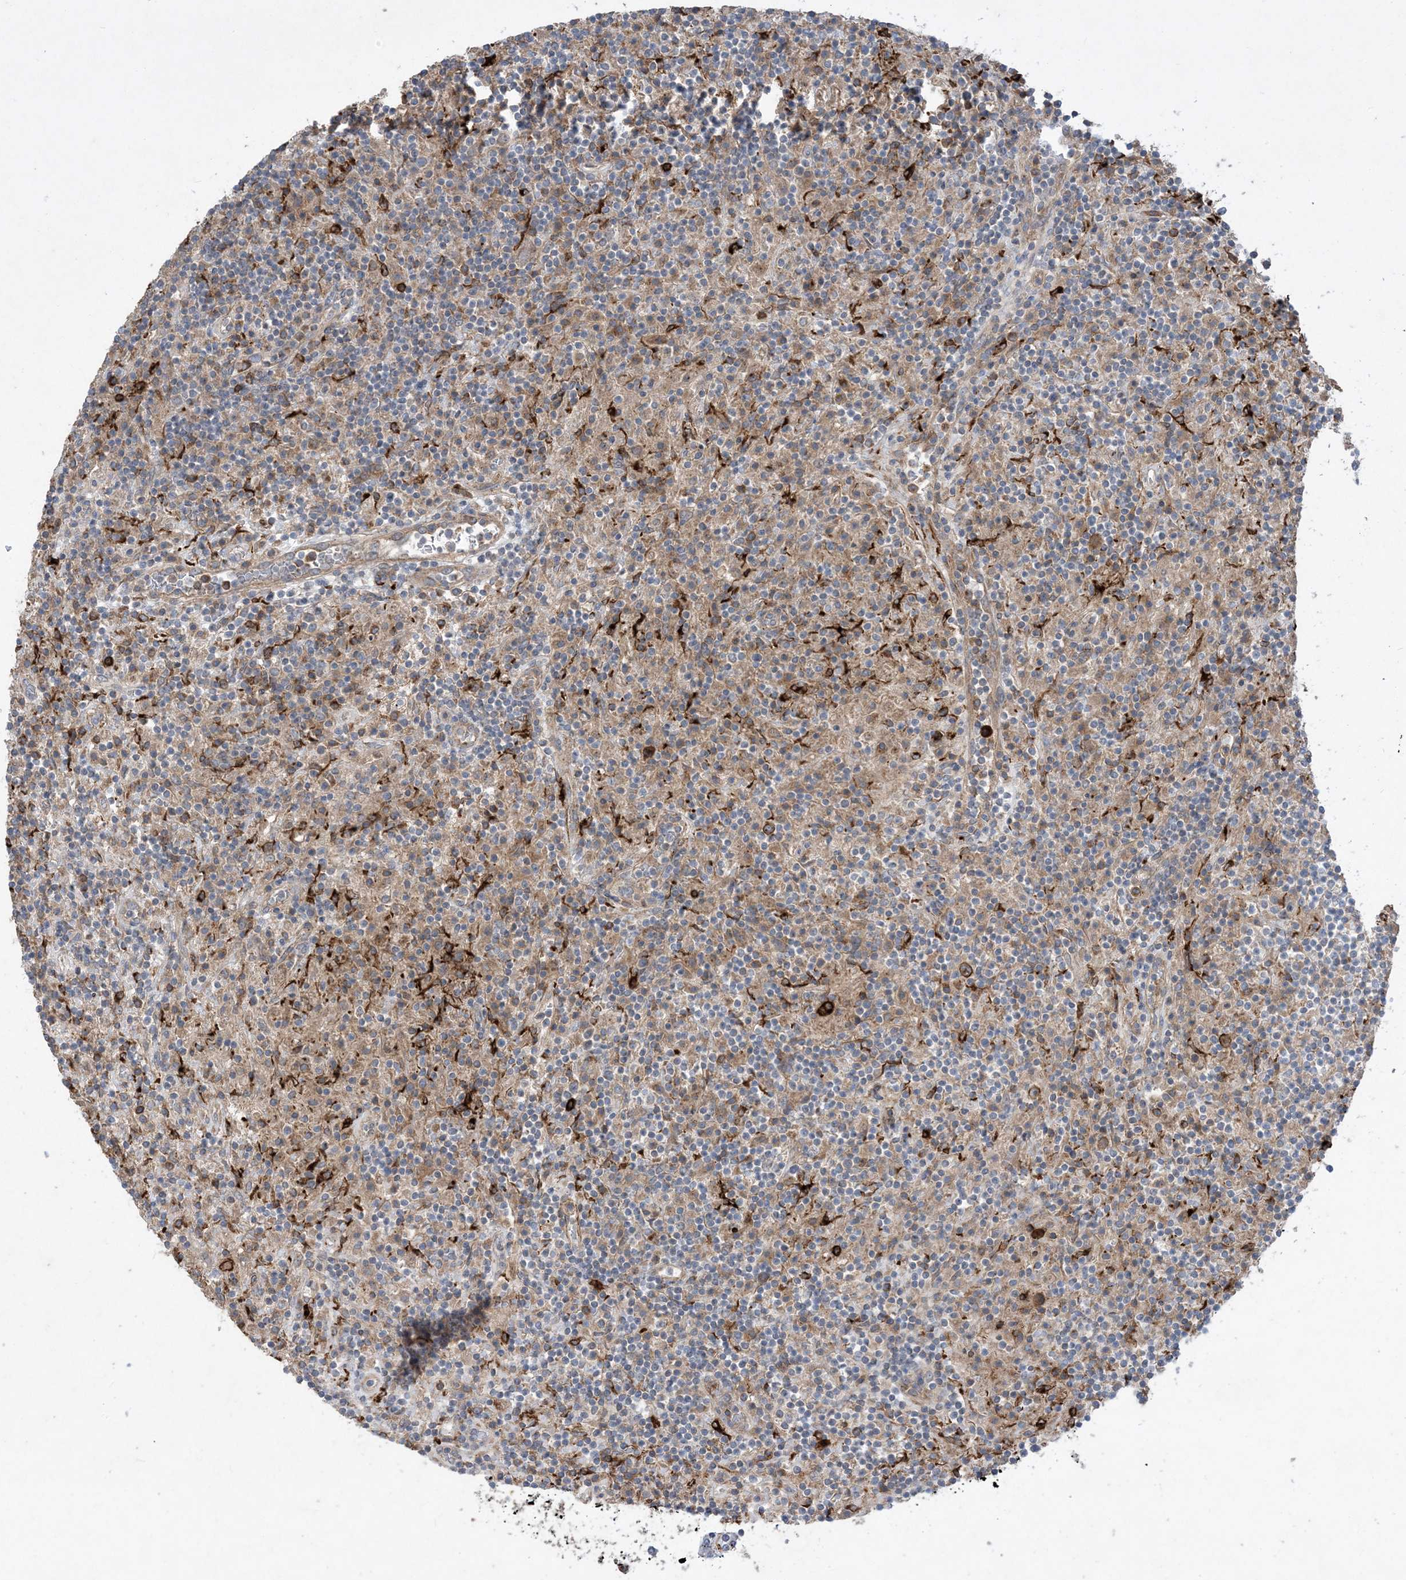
{"staining": {"intensity": "strong", "quantity": "25%-75%", "location": "cytoplasmic/membranous"}, "tissue": "lymphoma", "cell_type": "Tumor cells", "image_type": "cancer", "snomed": [{"axis": "morphology", "description": "Hodgkin's disease, NOS"}, {"axis": "topography", "description": "Lymph node"}], "caption": "Immunohistochemistry (IHC) (DAB) staining of Hodgkin's disease displays strong cytoplasmic/membranous protein staining in approximately 25%-75% of tumor cells.", "gene": "MASP2", "patient": {"sex": "male", "age": 70}}